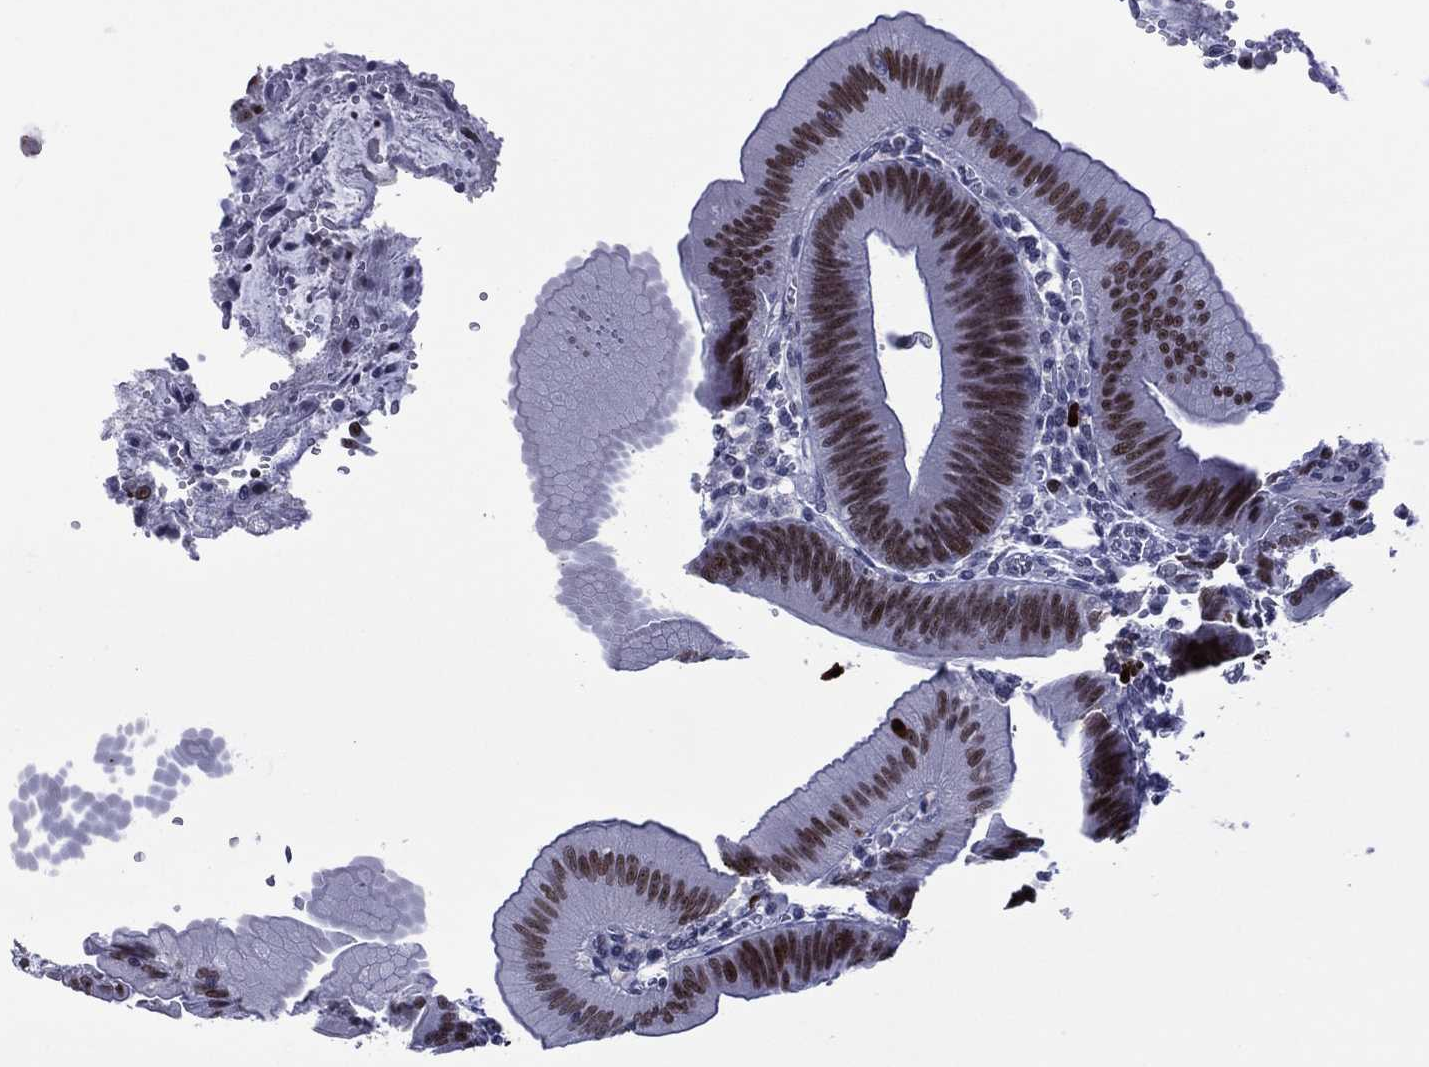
{"staining": {"intensity": "strong", "quantity": ">75%", "location": "nuclear"}, "tissue": "duodenum", "cell_type": "Glandular cells", "image_type": "normal", "snomed": [{"axis": "morphology", "description": "Normal tissue, NOS"}, {"axis": "topography", "description": "Duodenum"}], "caption": "Protein expression by immunohistochemistry displays strong nuclear positivity in approximately >75% of glandular cells in benign duodenum.", "gene": "GATA6", "patient": {"sex": "female", "age": 62}}